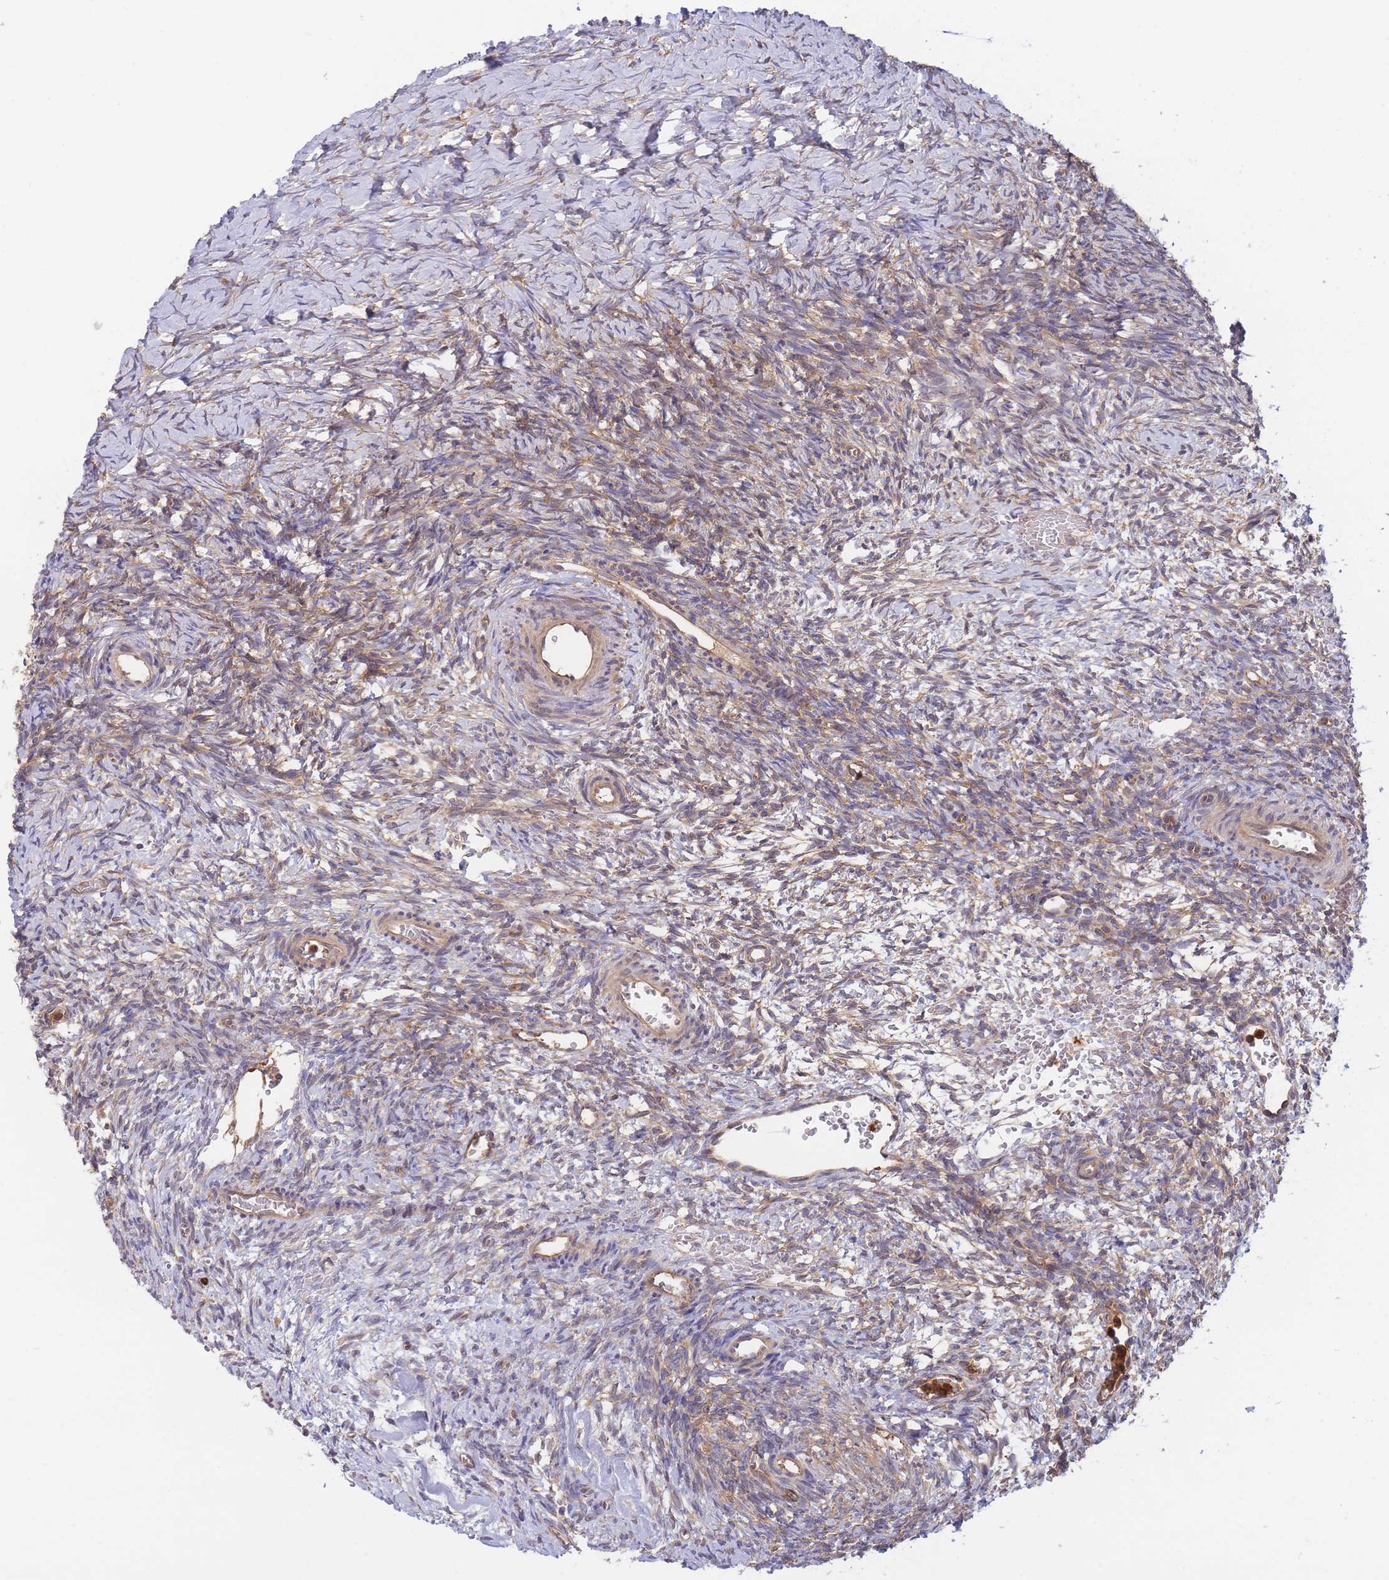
{"staining": {"intensity": "moderate", "quantity": ">75%", "location": "cytoplasmic/membranous"}, "tissue": "ovary", "cell_type": "Follicle cells", "image_type": "normal", "snomed": [{"axis": "morphology", "description": "Normal tissue, NOS"}, {"axis": "topography", "description": "Ovary"}], "caption": "Follicle cells show moderate cytoplasmic/membranous positivity in approximately >75% of cells in benign ovary. (DAB (3,3'-diaminobenzidine) = brown stain, brightfield microscopy at high magnification).", "gene": "SLC4A9", "patient": {"sex": "female", "age": 39}}